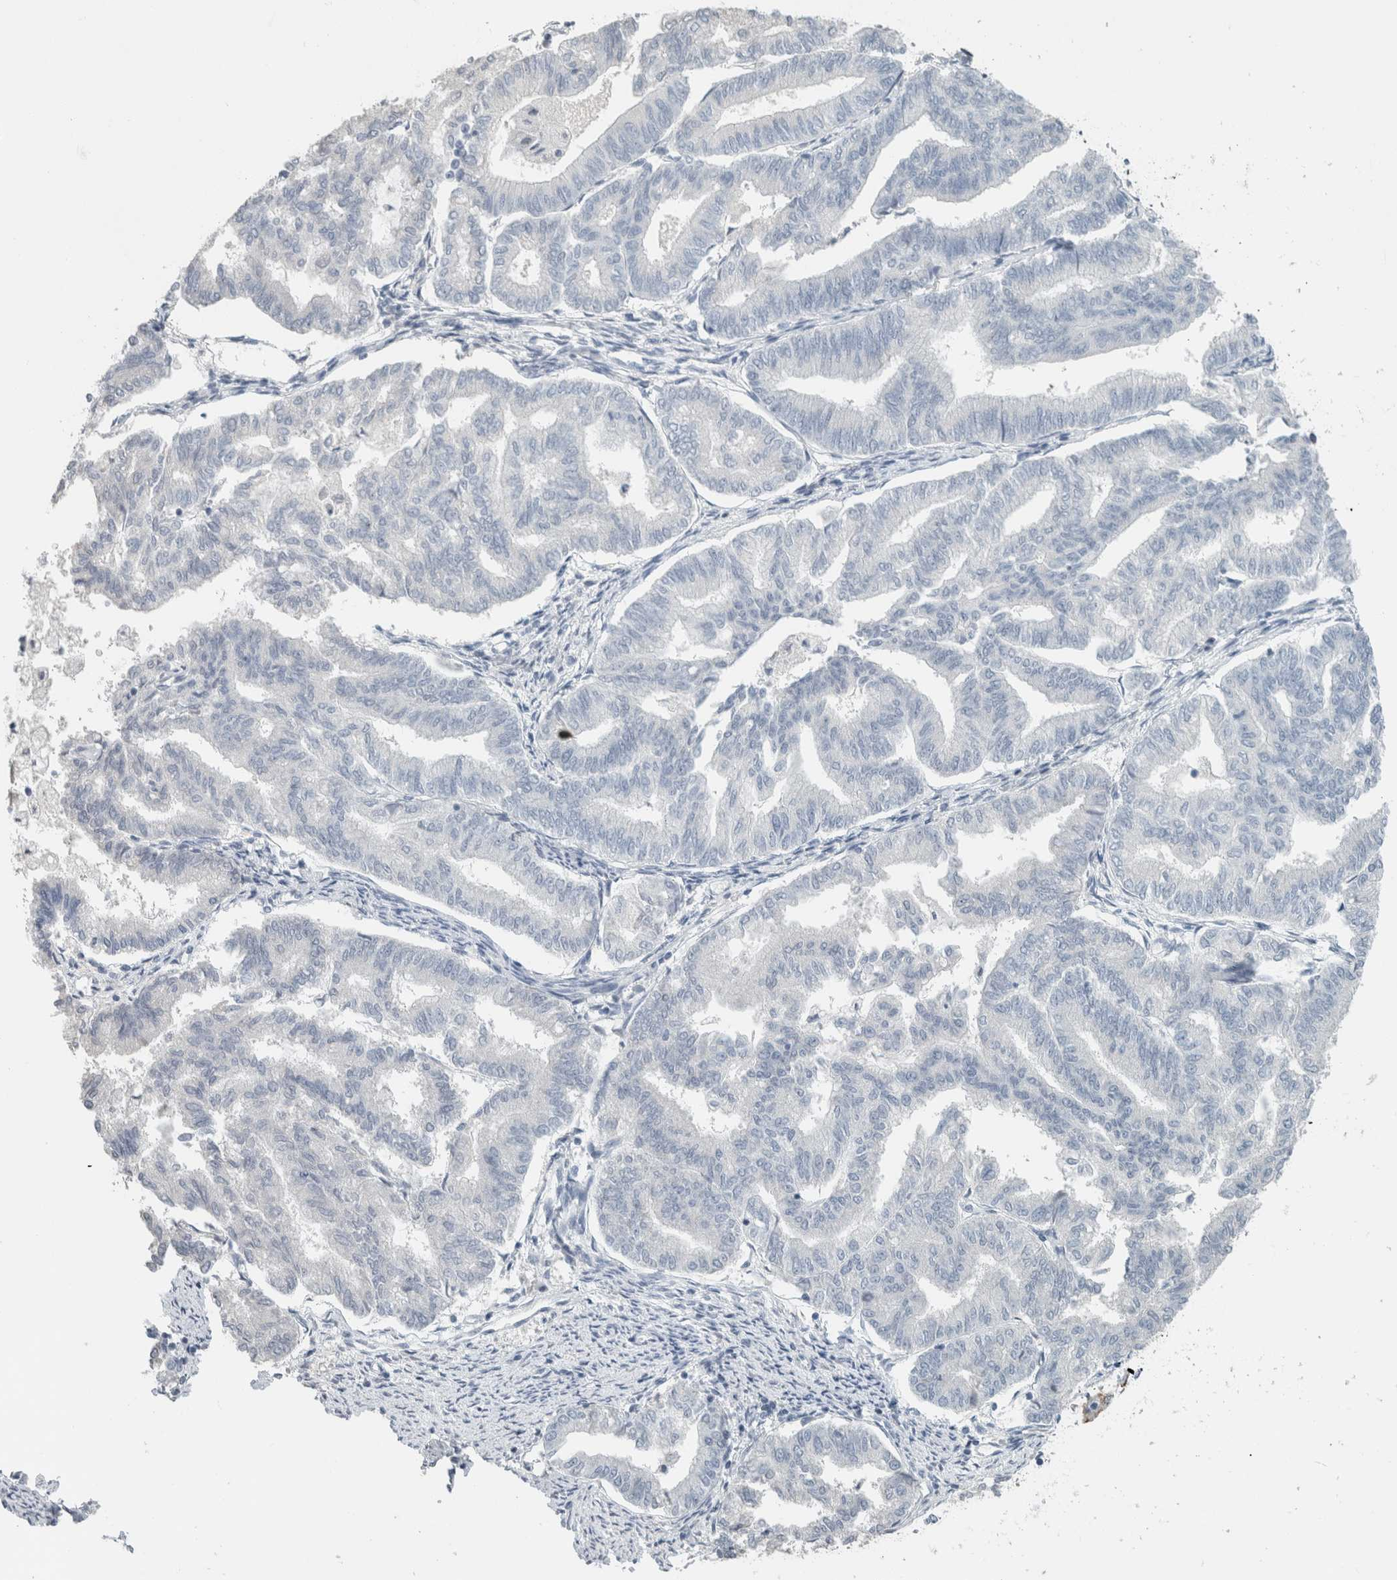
{"staining": {"intensity": "negative", "quantity": "none", "location": "none"}, "tissue": "endometrial cancer", "cell_type": "Tumor cells", "image_type": "cancer", "snomed": [{"axis": "morphology", "description": "Adenocarcinoma, NOS"}, {"axis": "topography", "description": "Endometrium"}], "caption": "A high-resolution image shows immunohistochemistry staining of adenocarcinoma (endometrial), which demonstrates no significant staining in tumor cells.", "gene": "CRAT", "patient": {"sex": "female", "age": 79}}